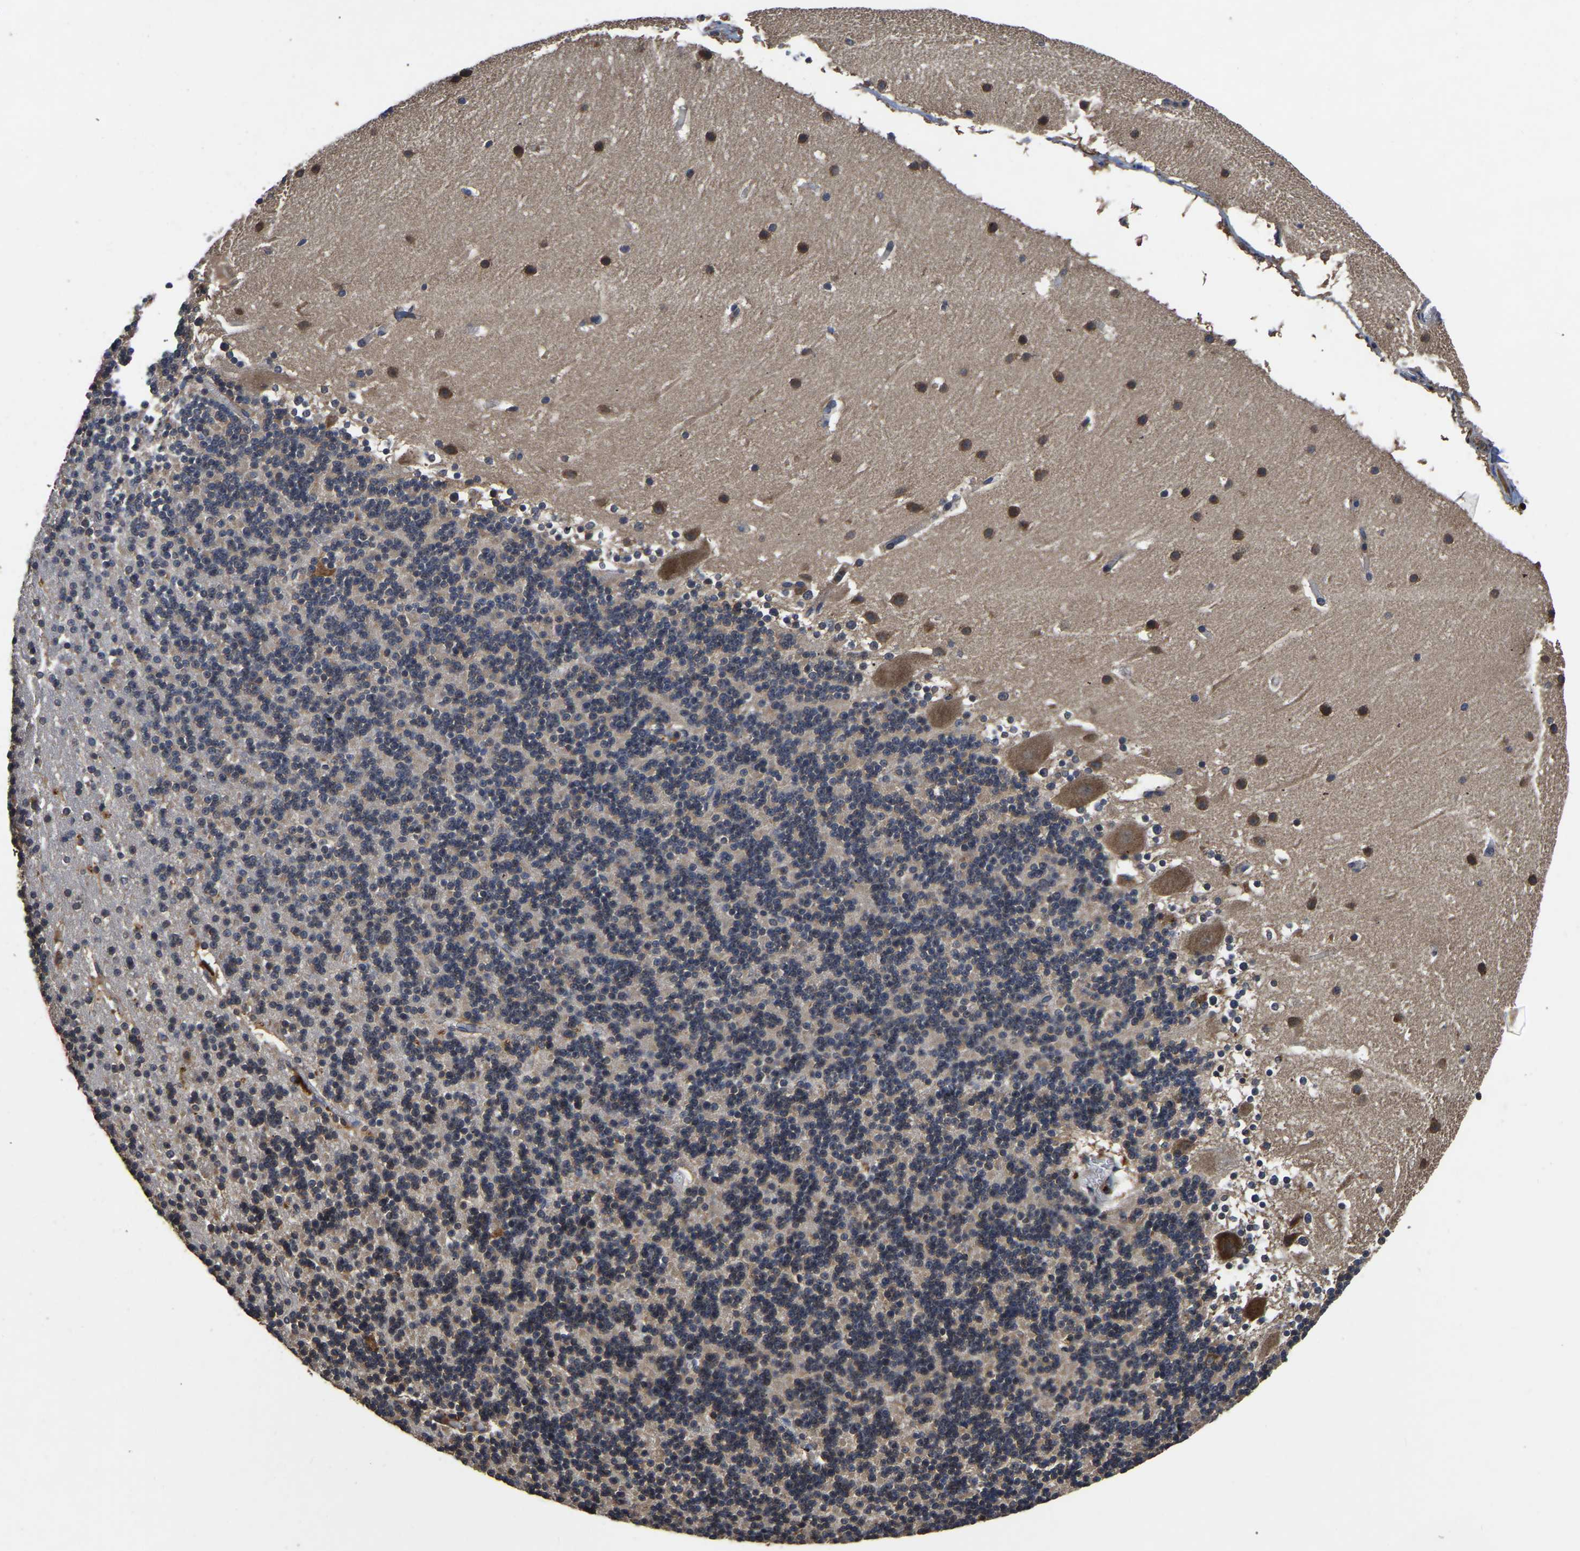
{"staining": {"intensity": "moderate", "quantity": "<25%", "location": "cytoplasmic/membranous"}, "tissue": "cerebellum", "cell_type": "Cells in granular layer", "image_type": "normal", "snomed": [{"axis": "morphology", "description": "Normal tissue, NOS"}, {"axis": "topography", "description": "Cerebellum"}], "caption": "Immunohistochemical staining of unremarkable cerebellum demonstrates low levels of moderate cytoplasmic/membranous positivity in about <25% of cells in granular layer. (DAB = brown stain, brightfield microscopy at high magnification).", "gene": "CRYZL1", "patient": {"sex": "male", "age": 45}}